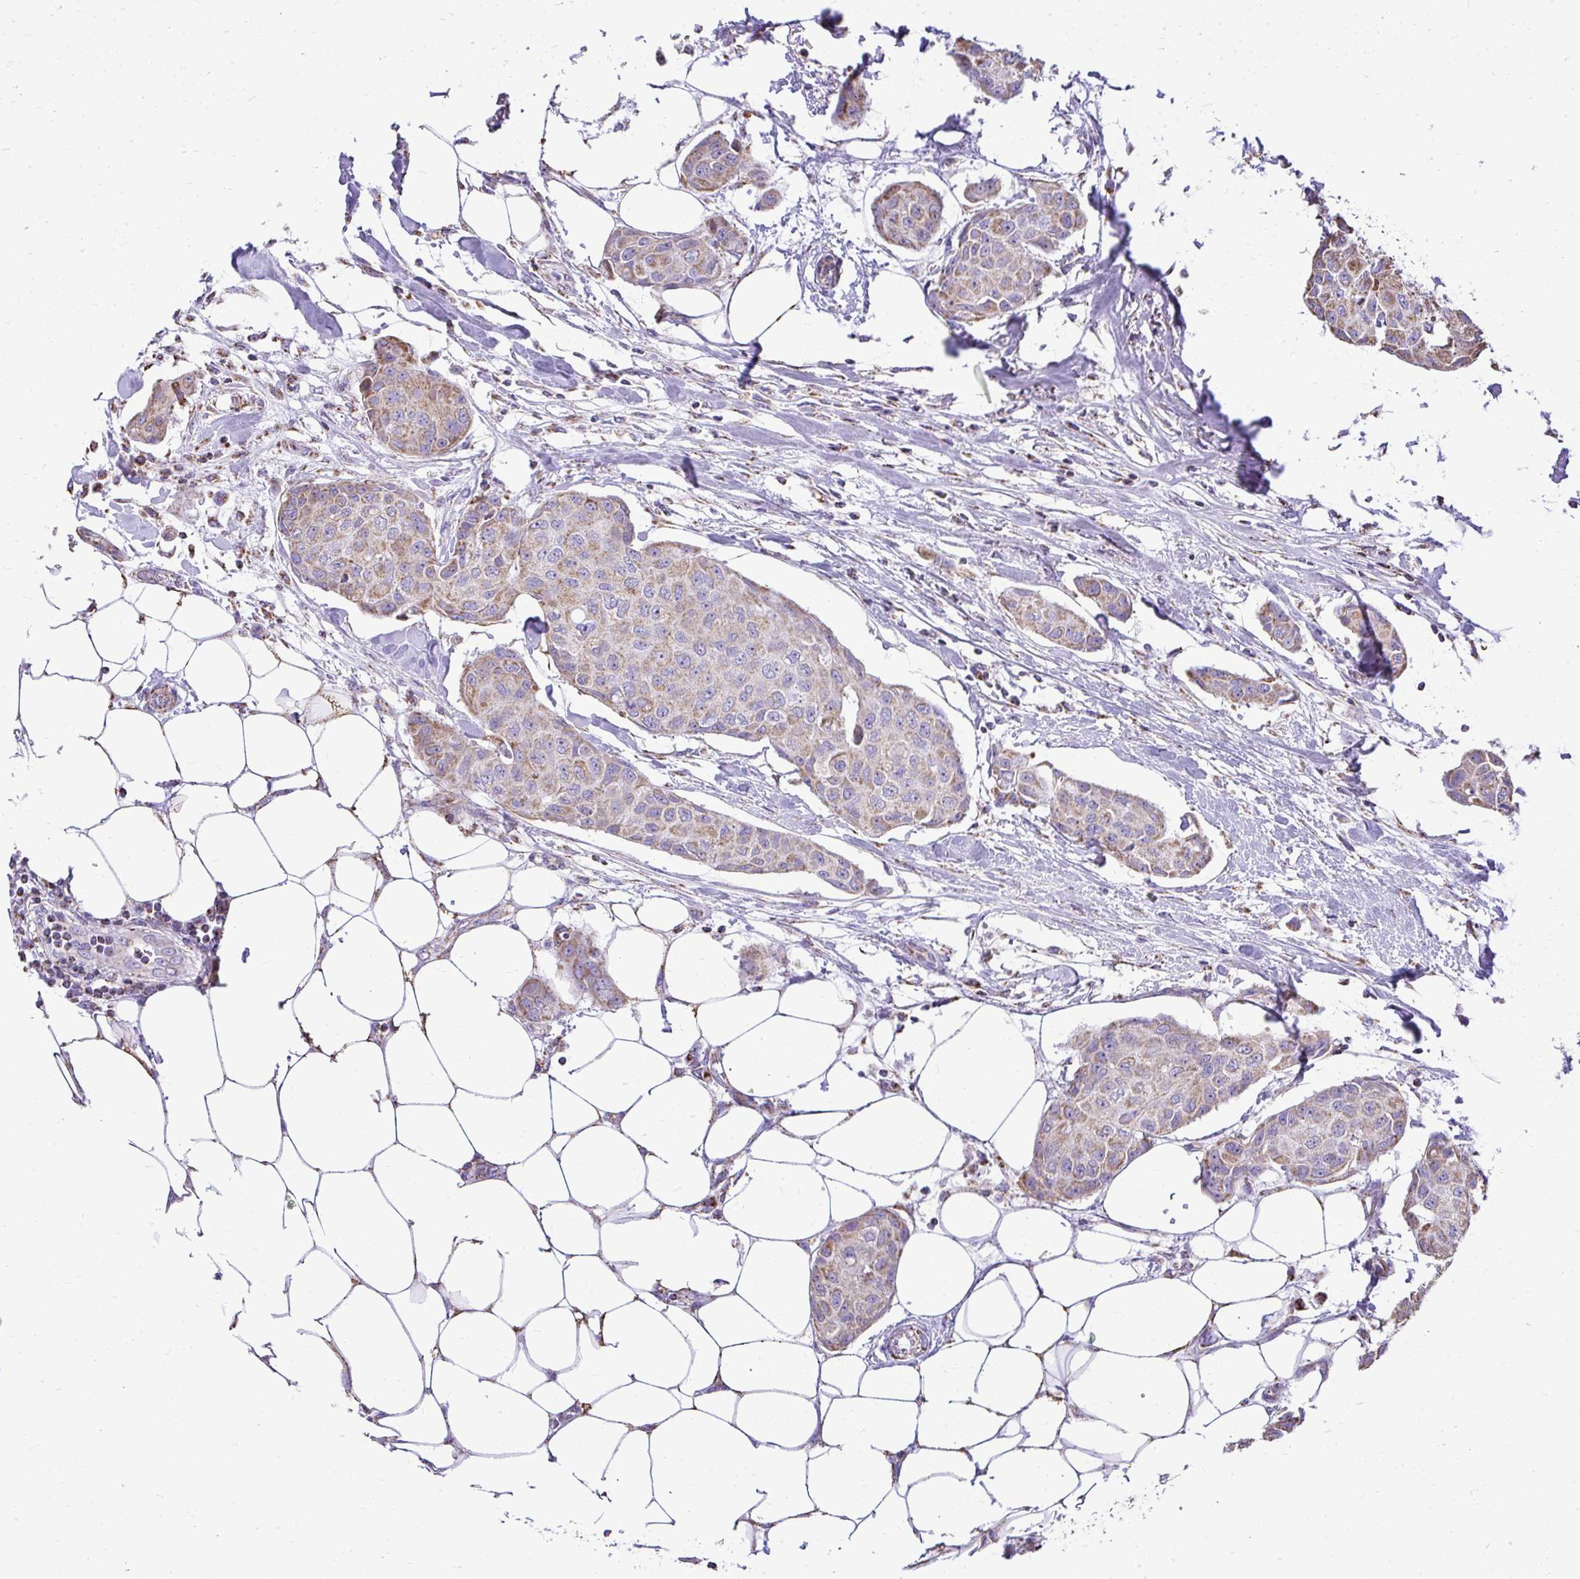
{"staining": {"intensity": "weak", "quantity": "25%-75%", "location": "cytoplasmic/membranous"}, "tissue": "breast cancer", "cell_type": "Tumor cells", "image_type": "cancer", "snomed": [{"axis": "morphology", "description": "Duct carcinoma"}, {"axis": "topography", "description": "Breast"}, {"axis": "topography", "description": "Lymph node"}], "caption": "Immunohistochemical staining of human breast intraductal carcinoma reveals low levels of weak cytoplasmic/membranous expression in about 25%-75% of tumor cells.", "gene": "MPZL2", "patient": {"sex": "female", "age": 80}}